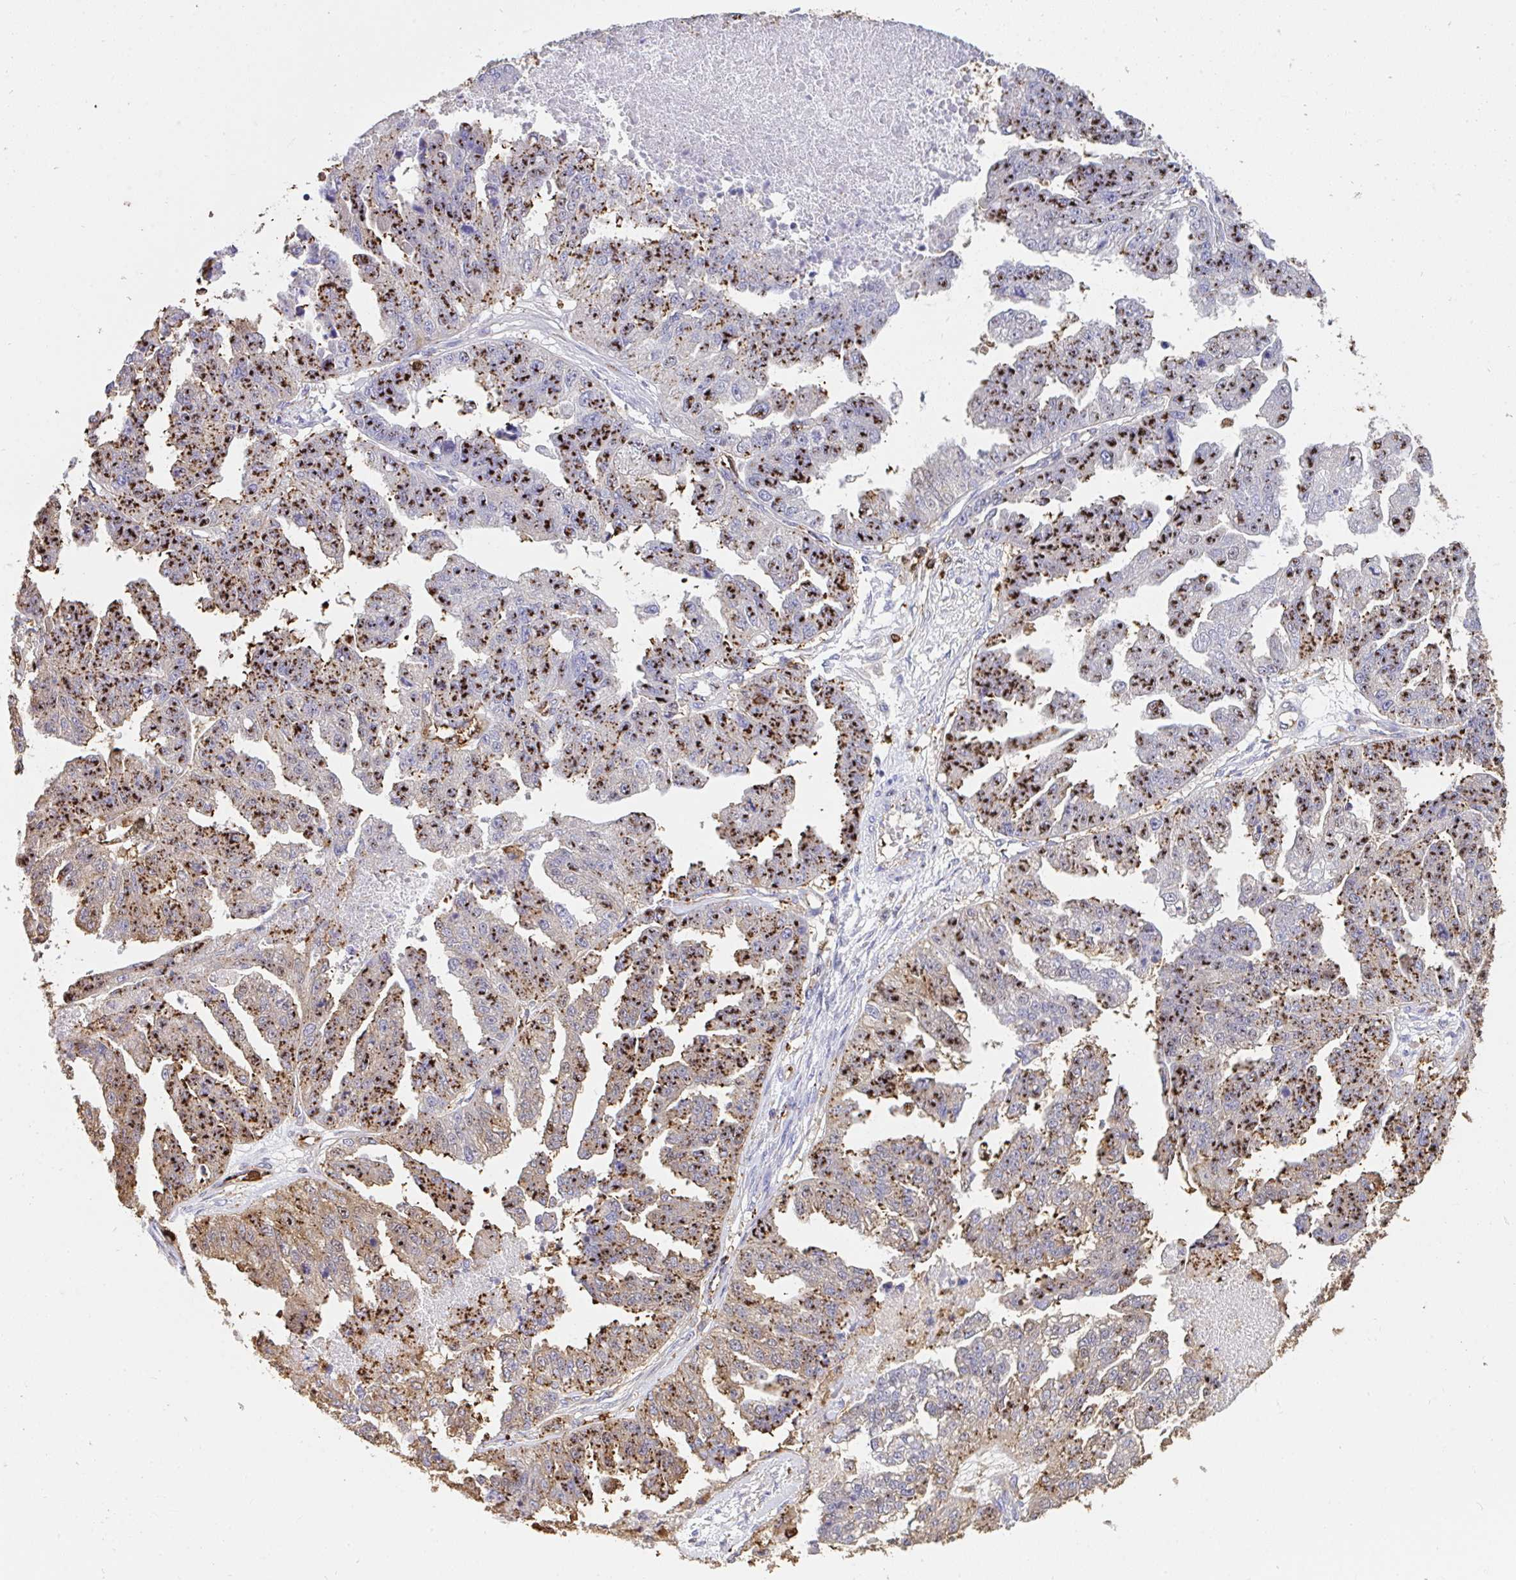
{"staining": {"intensity": "strong", "quantity": "25%-75%", "location": "cytoplasmic/membranous"}, "tissue": "ovarian cancer", "cell_type": "Tumor cells", "image_type": "cancer", "snomed": [{"axis": "morphology", "description": "Cystadenocarcinoma, serous, NOS"}, {"axis": "topography", "description": "Ovary"}], "caption": "Protein staining of serous cystadenocarcinoma (ovarian) tissue reveals strong cytoplasmic/membranous positivity in about 25%-75% of tumor cells.", "gene": "CFL1", "patient": {"sex": "female", "age": 58}}